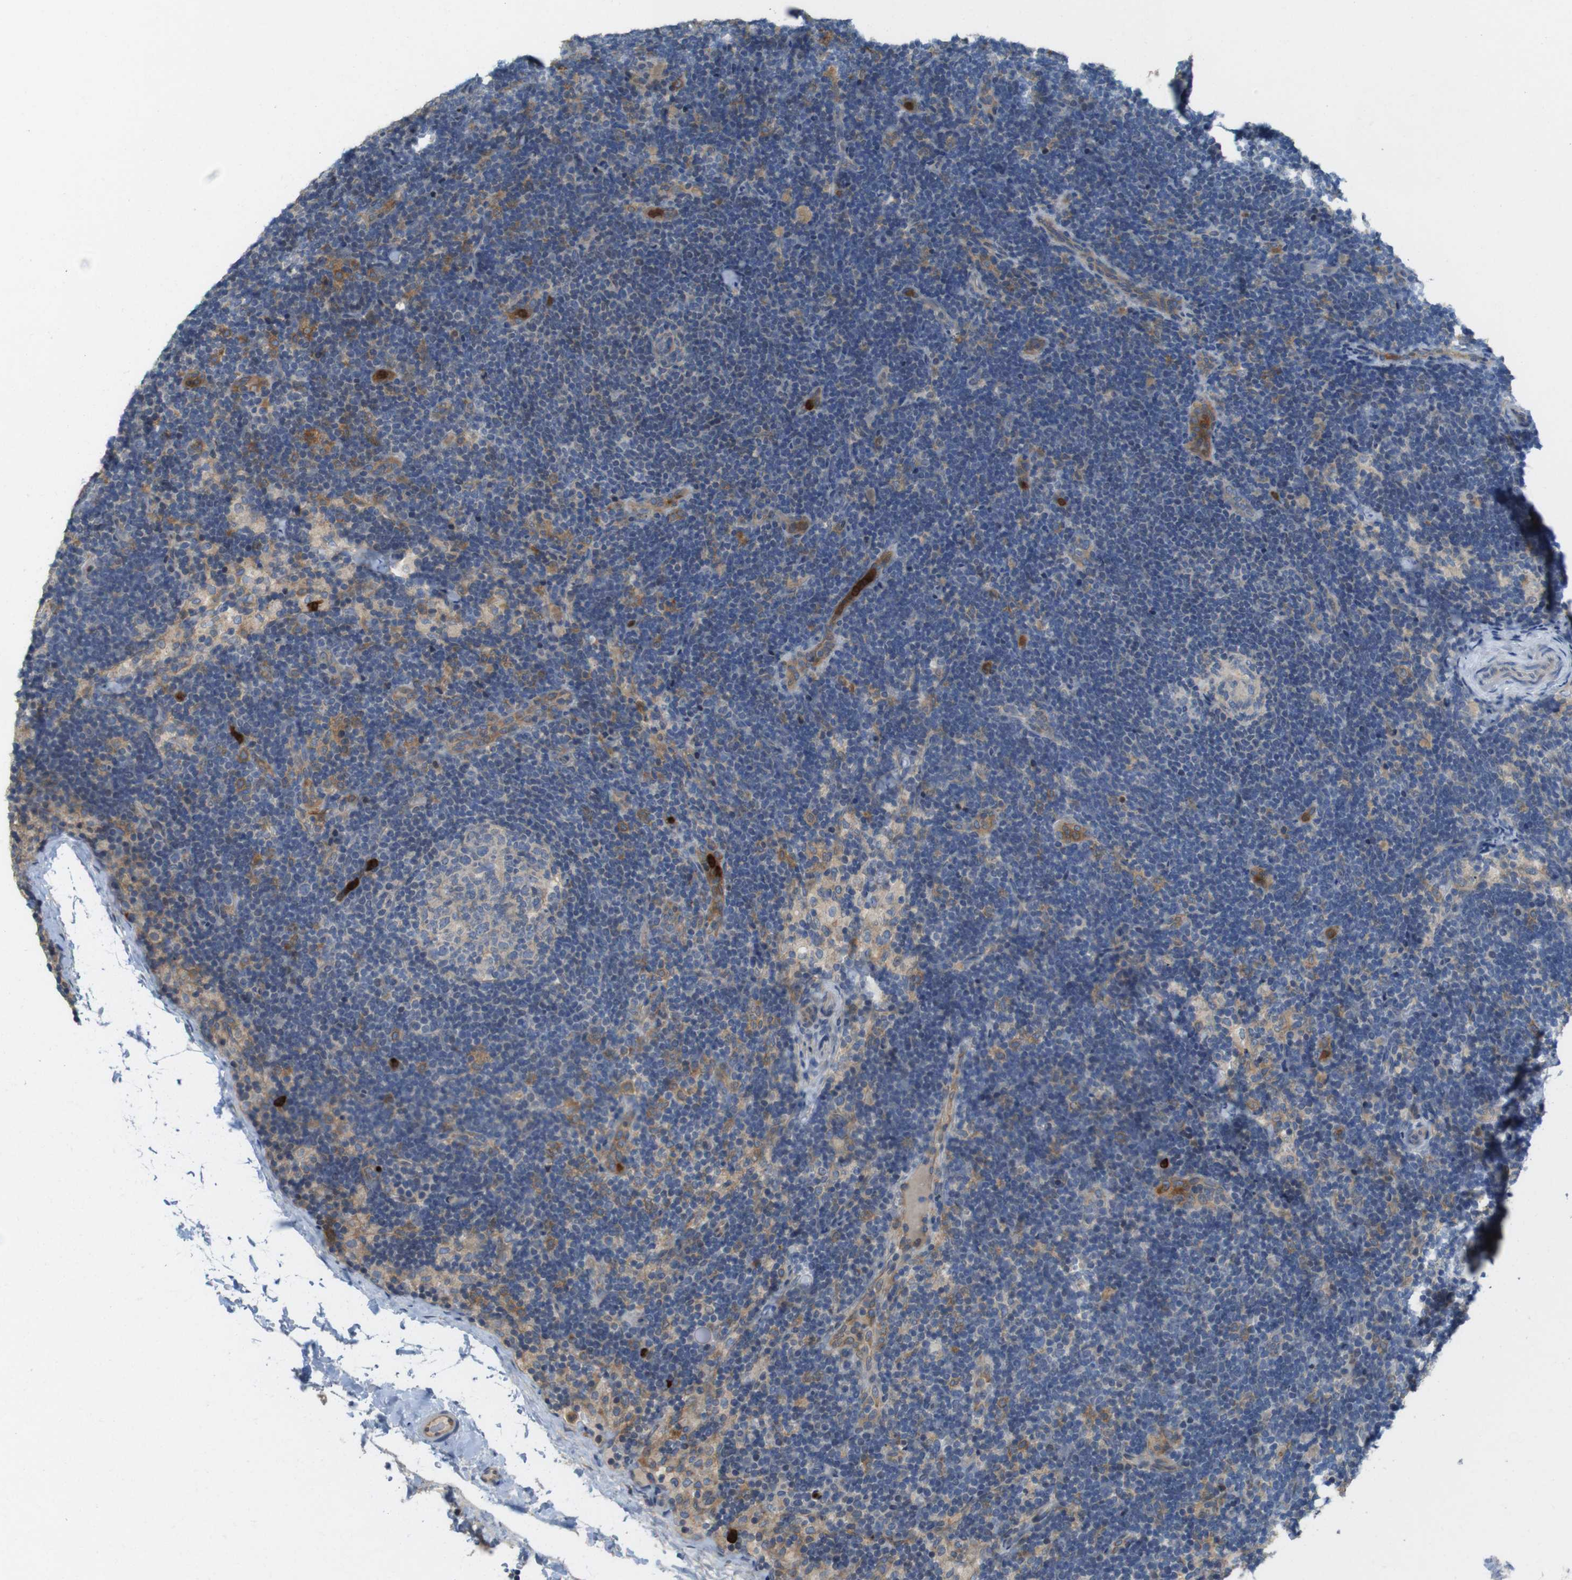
{"staining": {"intensity": "weak", "quantity": "<25%", "location": "cytoplasmic/membranous"}, "tissue": "lymph node", "cell_type": "Germinal center cells", "image_type": "normal", "snomed": [{"axis": "morphology", "description": "Normal tissue, NOS"}, {"axis": "topography", "description": "Lymph node"}], "caption": "High power microscopy micrograph of an immunohistochemistry photomicrograph of benign lymph node, revealing no significant positivity in germinal center cells. (DAB (3,3'-diaminobenzidine) immunohistochemistry with hematoxylin counter stain).", "gene": "PCDH10", "patient": {"sex": "female", "age": 14}}